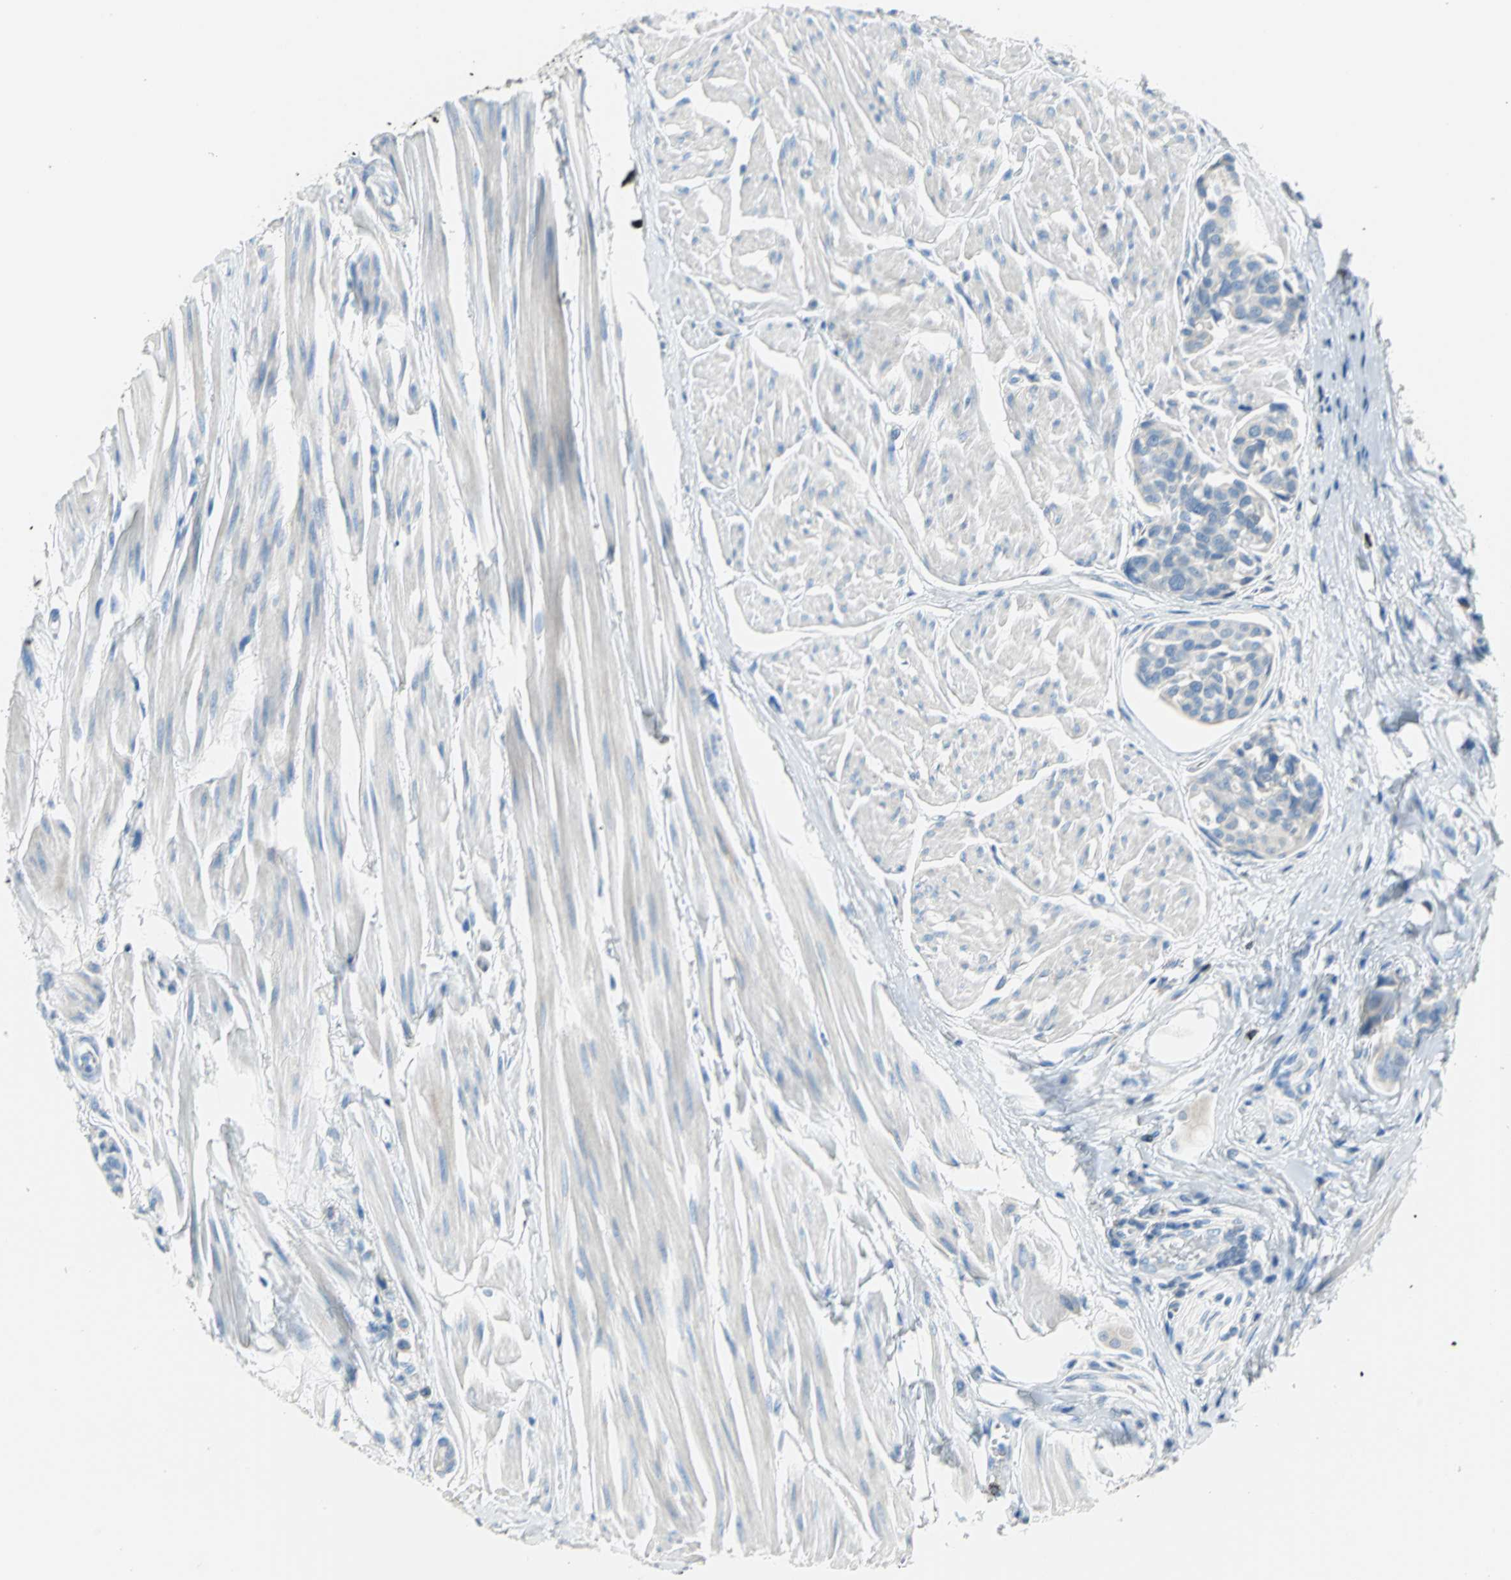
{"staining": {"intensity": "negative", "quantity": "none", "location": "none"}, "tissue": "urothelial cancer", "cell_type": "Tumor cells", "image_type": "cancer", "snomed": [{"axis": "morphology", "description": "Urothelial carcinoma, High grade"}, {"axis": "topography", "description": "Urinary bladder"}], "caption": "This is a histopathology image of immunohistochemistry staining of urothelial cancer, which shows no positivity in tumor cells. Brightfield microscopy of IHC stained with DAB (brown) and hematoxylin (blue), captured at high magnification.", "gene": "ALOX15", "patient": {"sex": "male", "age": 78}}